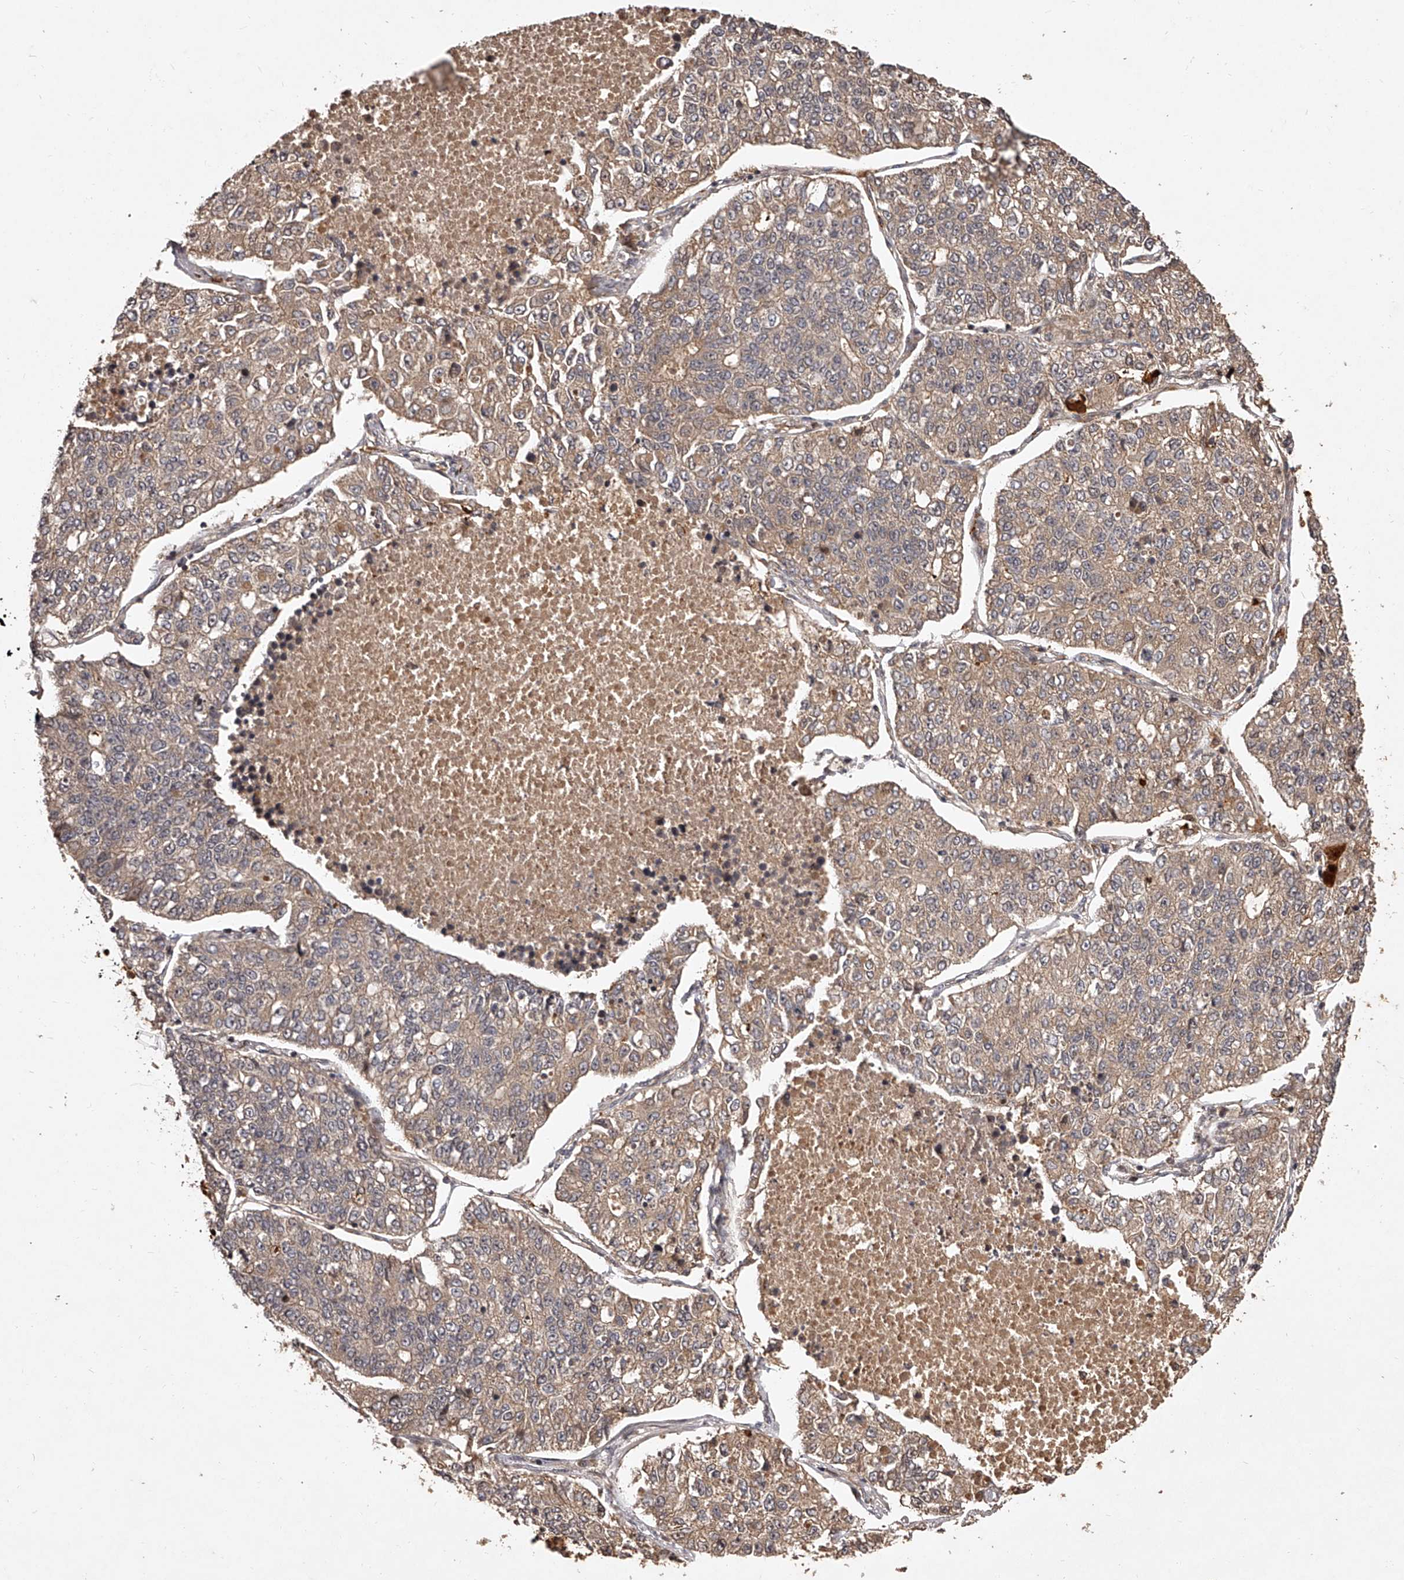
{"staining": {"intensity": "weak", "quantity": ">75%", "location": "cytoplasmic/membranous"}, "tissue": "lung cancer", "cell_type": "Tumor cells", "image_type": "cancer", "snomed": [{"axis": "morphology", "description": "Adenocarcinoma, NOS"}, {"axis": "topography", "description": "Lung"}], "caption": "A brown stain shows weak cytoplasmic/membranous positivity of a protein in adenocarcinoma (lung) tumor cells. The staining is performed using DAB (3,3'-diaminobenzidine) brown chromogen to label protein expression. The nuclei are counter-stained blue using hematoxylin.", "gene": "CRYZL1", "patient": {"sex": "male", "age": 49}}